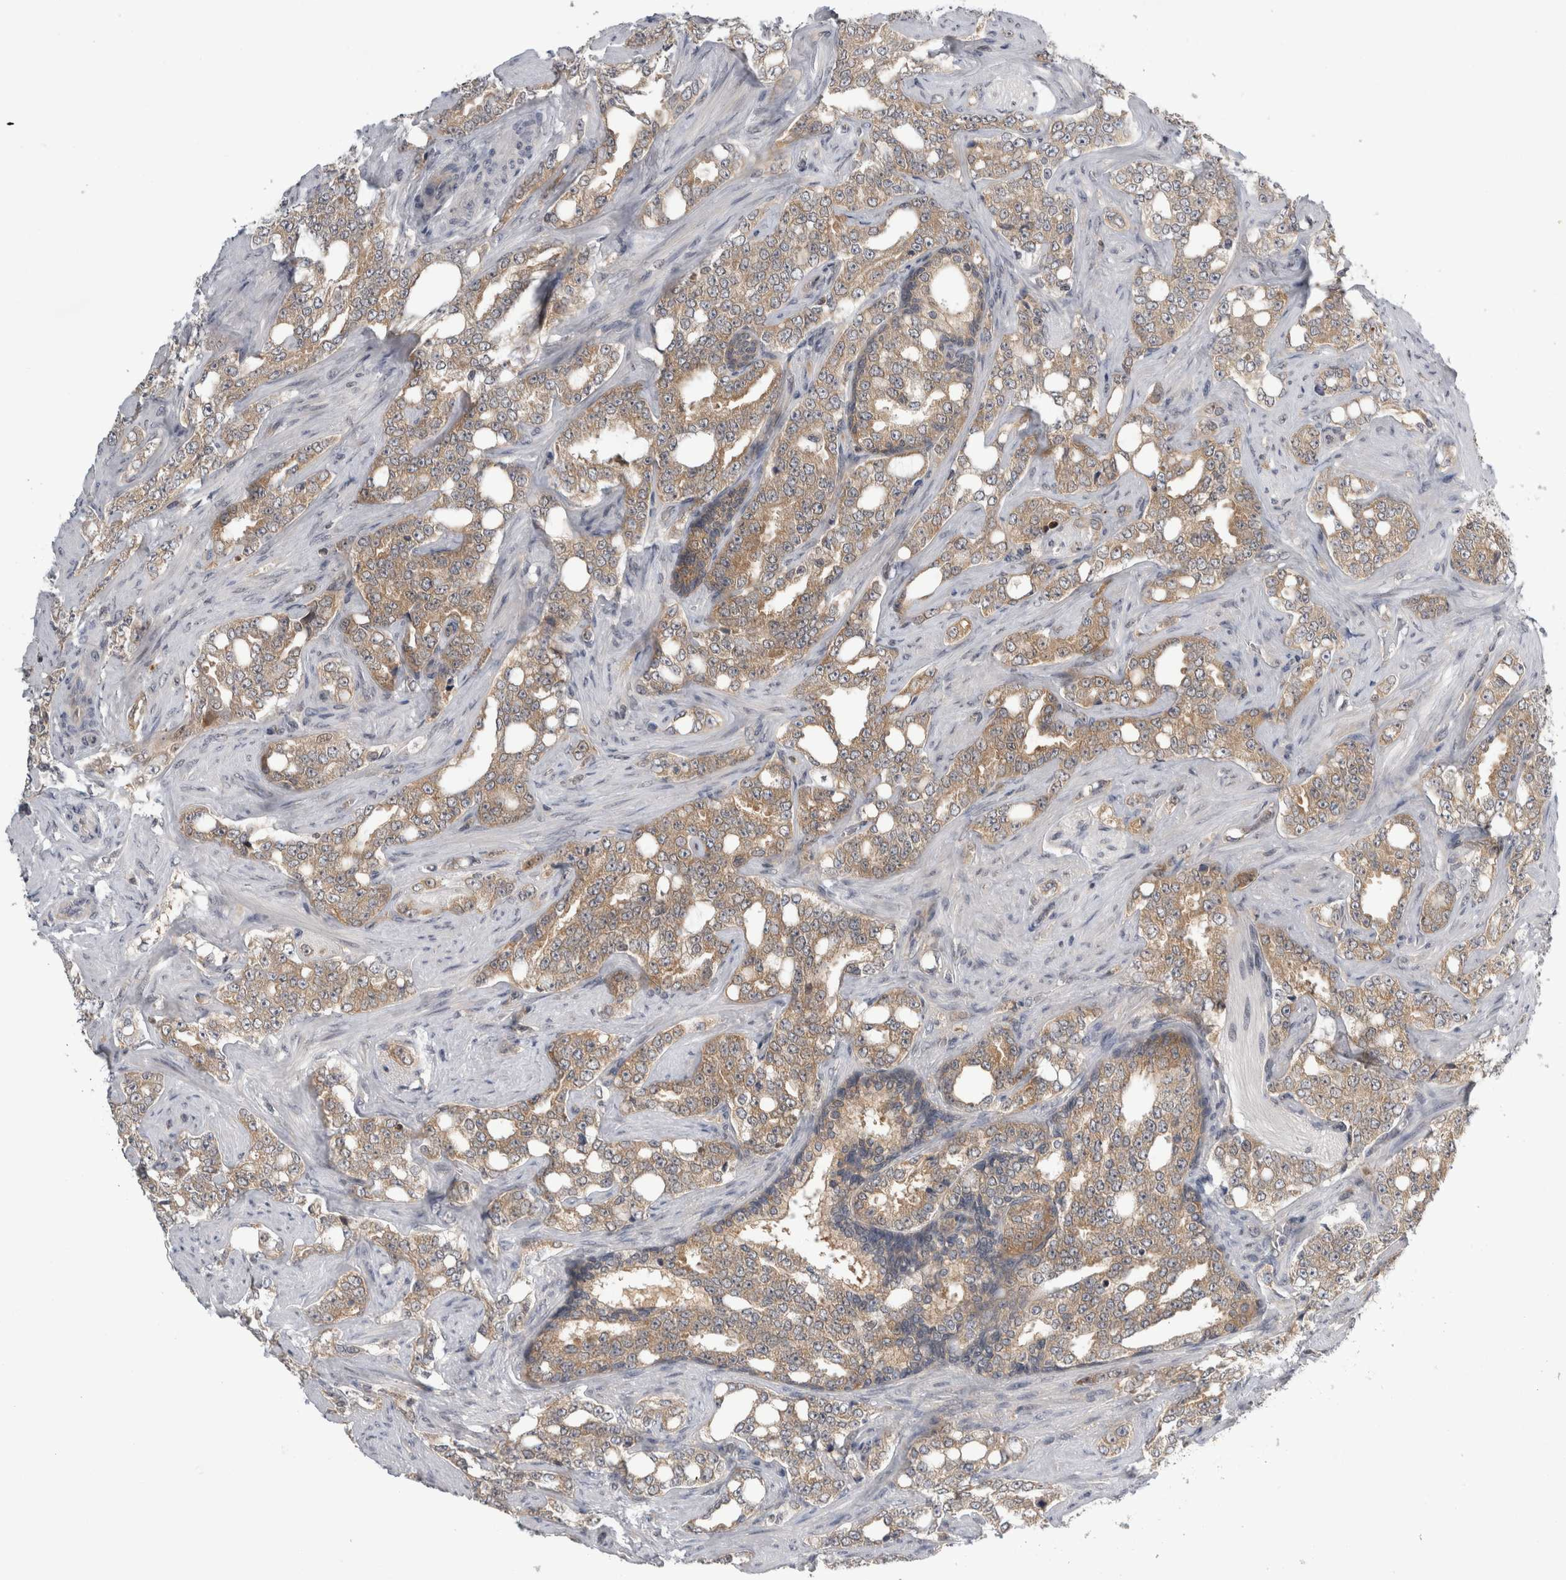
{"staining": {"intensity": "moderate", "quantity": ">75%", "location": "cytoplasmic/membranous"}, "tissue": "prostate cancer", "cell_type": "Tumor cells", "image_type": "cancer", "snomed": [{"axis": "morphology", "description": "Adenocarcinoma, High grade"}, {"axis": "topography", "description": "Prostate"}], "caption": "Protein staining by immunohistochemistry shows moderate cytoplasmic/membranous staining in approximately >75% of tumor cells in prostate cancer.", "gene": "PSMB2", "patient": {"sex": "male", "age": 64}}